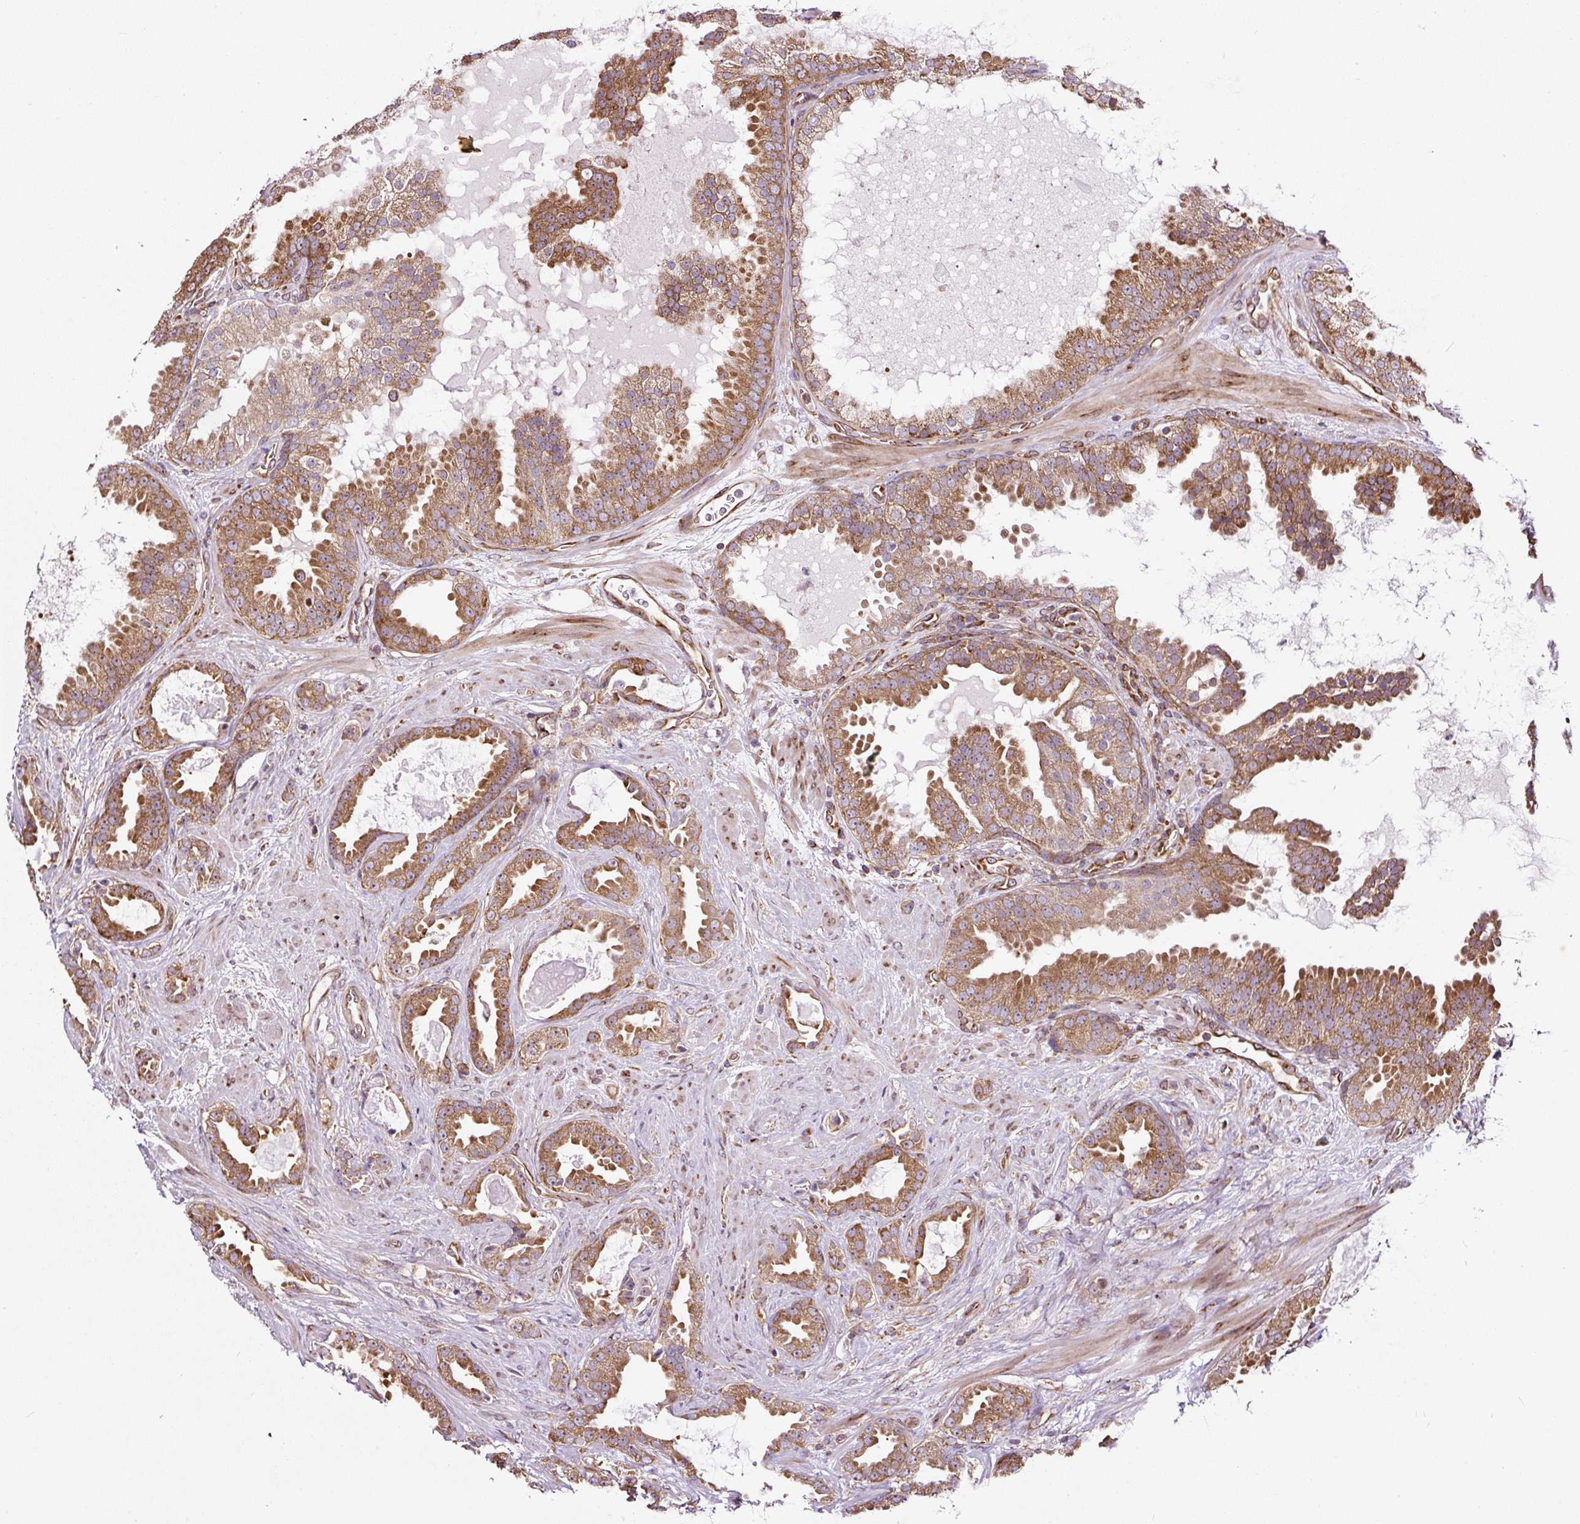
{"staining": {"intensity": "moderate", "quantity": ">75%", "location": "cytoplasmic/membranous"}, "tissue": "prostate cancer", "cell_type": "Tumor cells", "image_type": "cancer", "snomed": [{"axis": "morphology", "description": "Adenocarcinoma, Low grade"}, {"axis": "topography", "description": "Prostate"}], "caption": "Human prostate cancer (low-grade adenocarcinoma) stained with a brown dye demonstrates moderate cytoplasmic/membranous positive expression in approximately >75% of tumor cells.", "gene": "KDM4E", "patient": {"sex": "male", "age": 62}}